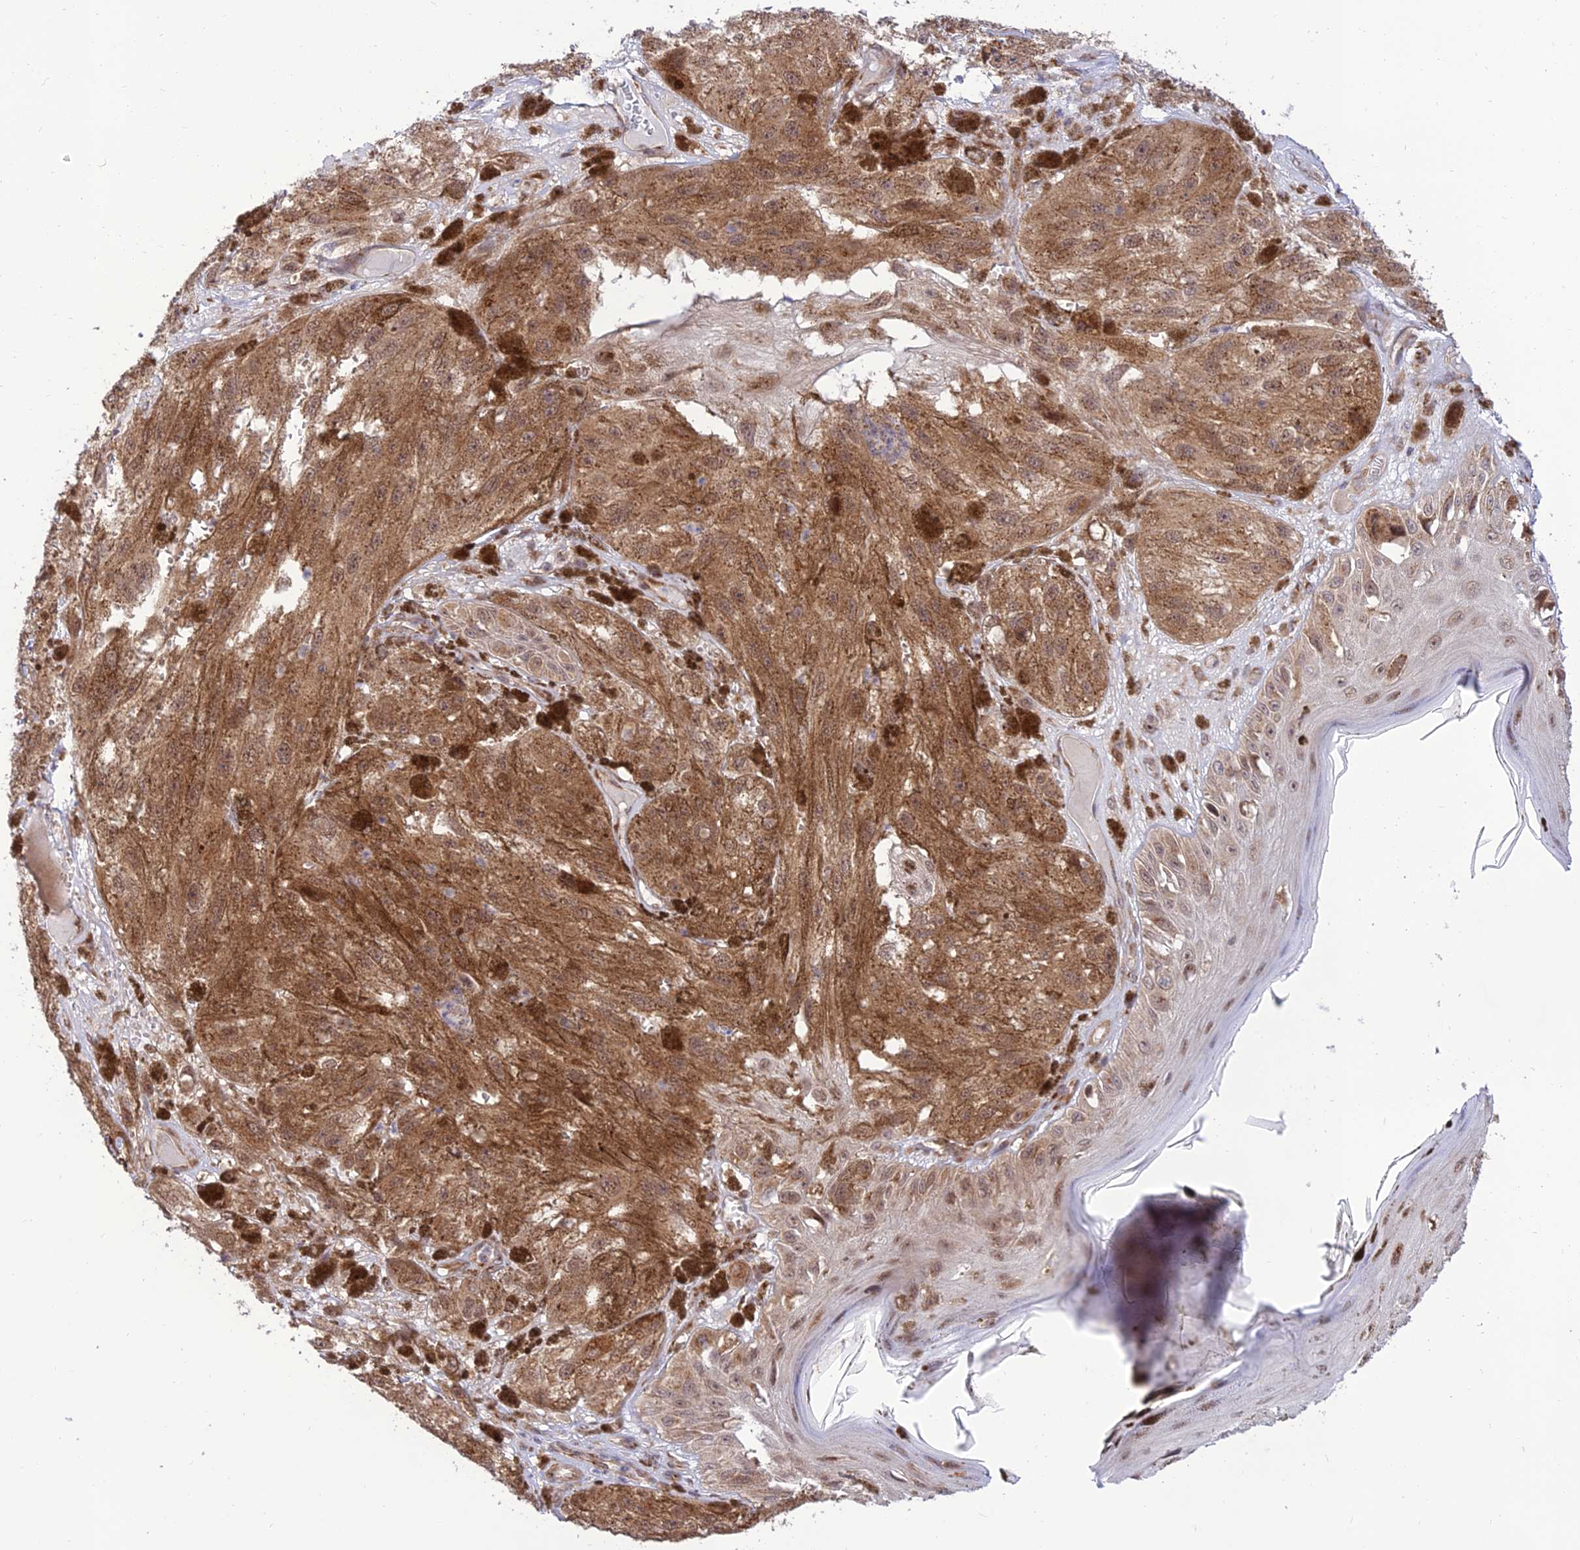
{"staining": {"intensity": "moderate", "quantity": ">75%", "location": "cytoplasmic/membranous"}, "tissue": "melanoma", "cell_type": "Tumor cells", "image_type": "cancer", "snomed": [{"axis": "morphology", "description": "Malignant melanoma, NOS"}, {"axis": "topography", "description": "Skin"}], "caption": "An immunohistochemistry (IHC) micrograph of neoplastic tissue is shown. Protein staining in brown shows moderate cytoplasmic/membranous positivity in melanoma within tumor cells.", "gene": "GOLGA3", "patient": {"sex": "male", "age": 88}}